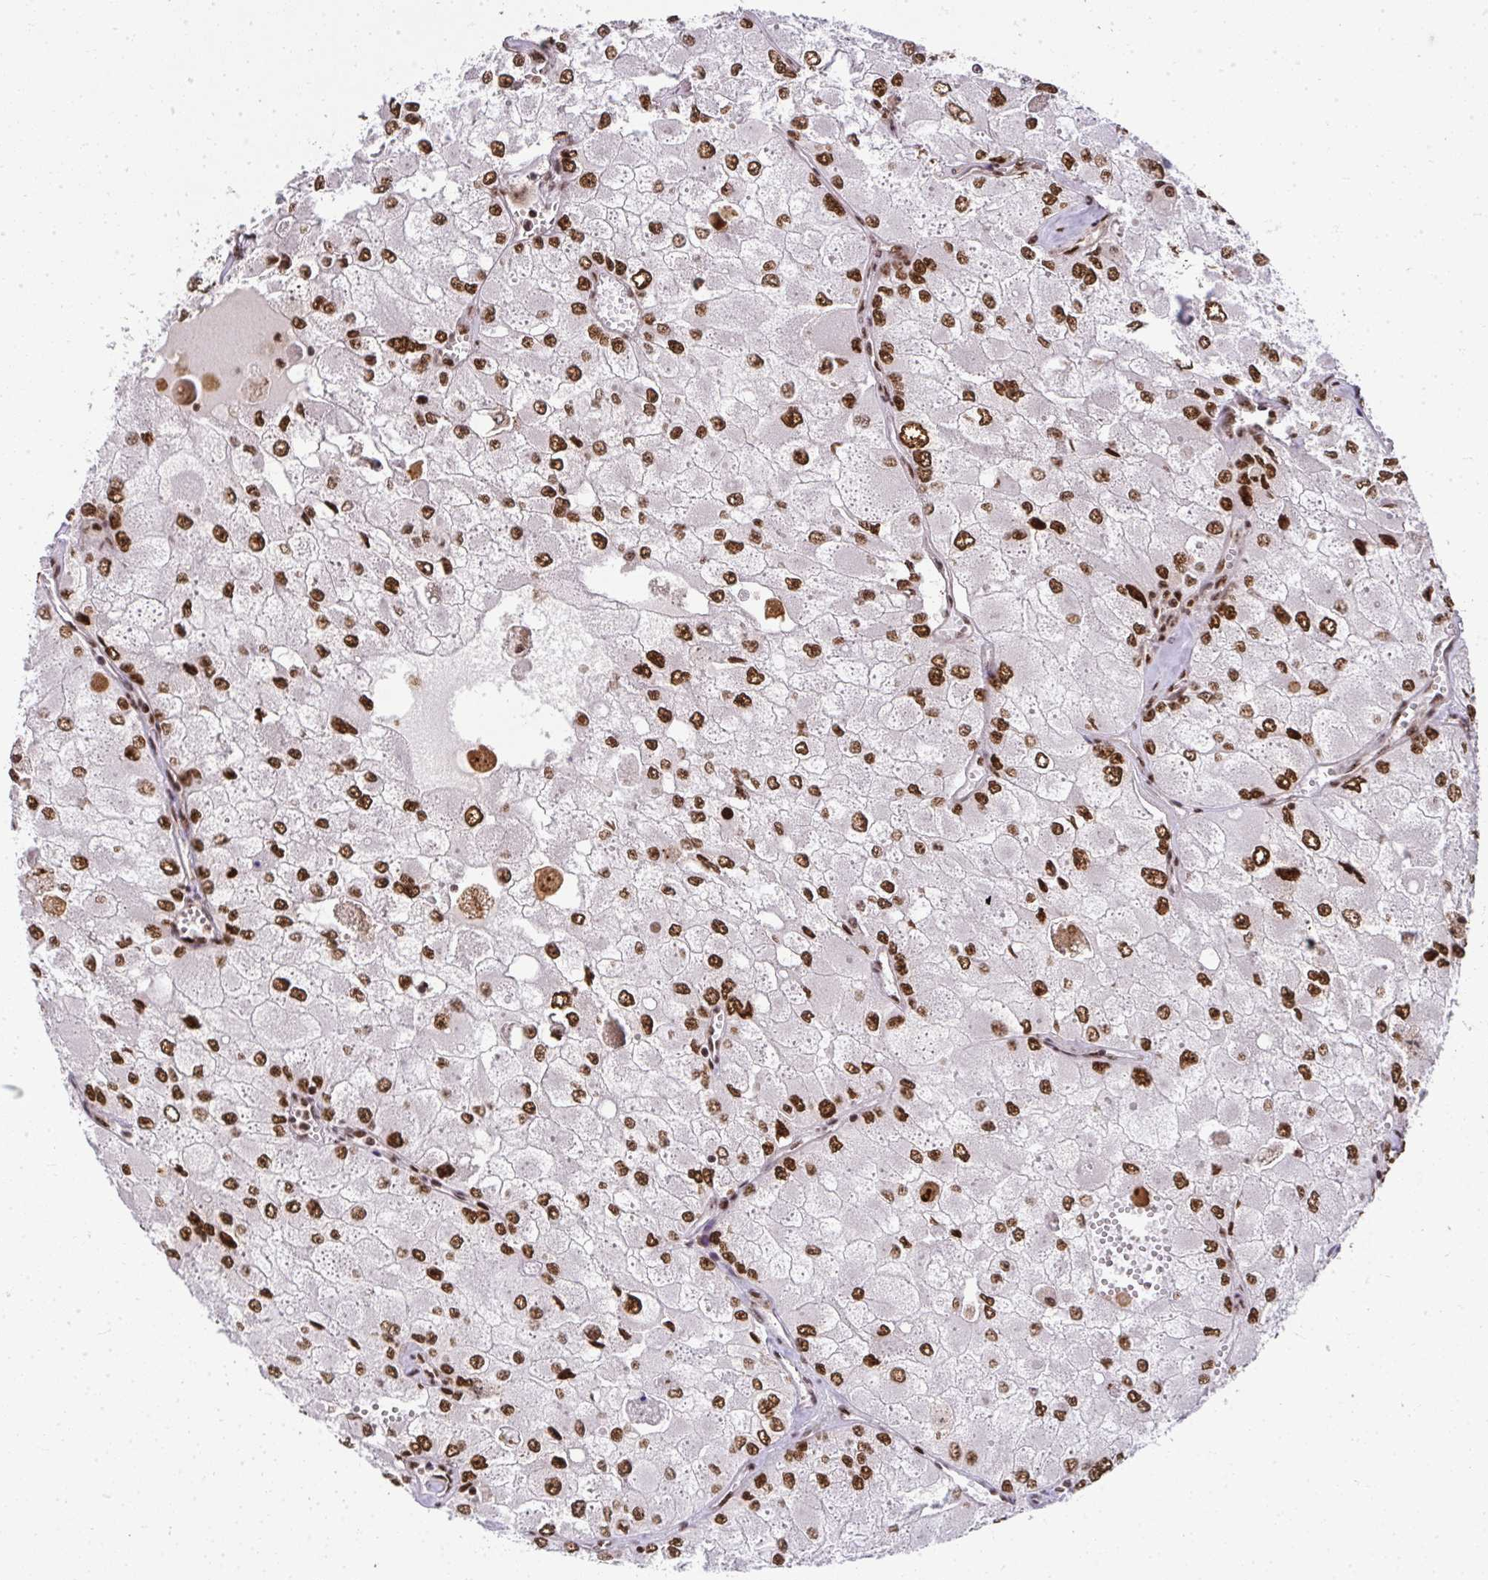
{"staining": {"intensity": "strong", "quantity": ">75%", "location": "nuclear"}, "tissue": "renal cancer", "cell_type": "Tumor cells", "image_type": "cancer", "snomed": [{"axis": "morphology", "description": "Adenocarcinoma, NOS"}, {"axis": "topography", "description": "Kidney"}], "caption": "Renal cancer stained with a brown dye shows strong nuclear positive positivity in about >75% of tumor cells.", "gene": "U2AF1", "patient": {"sex": "female", "age": 70}}